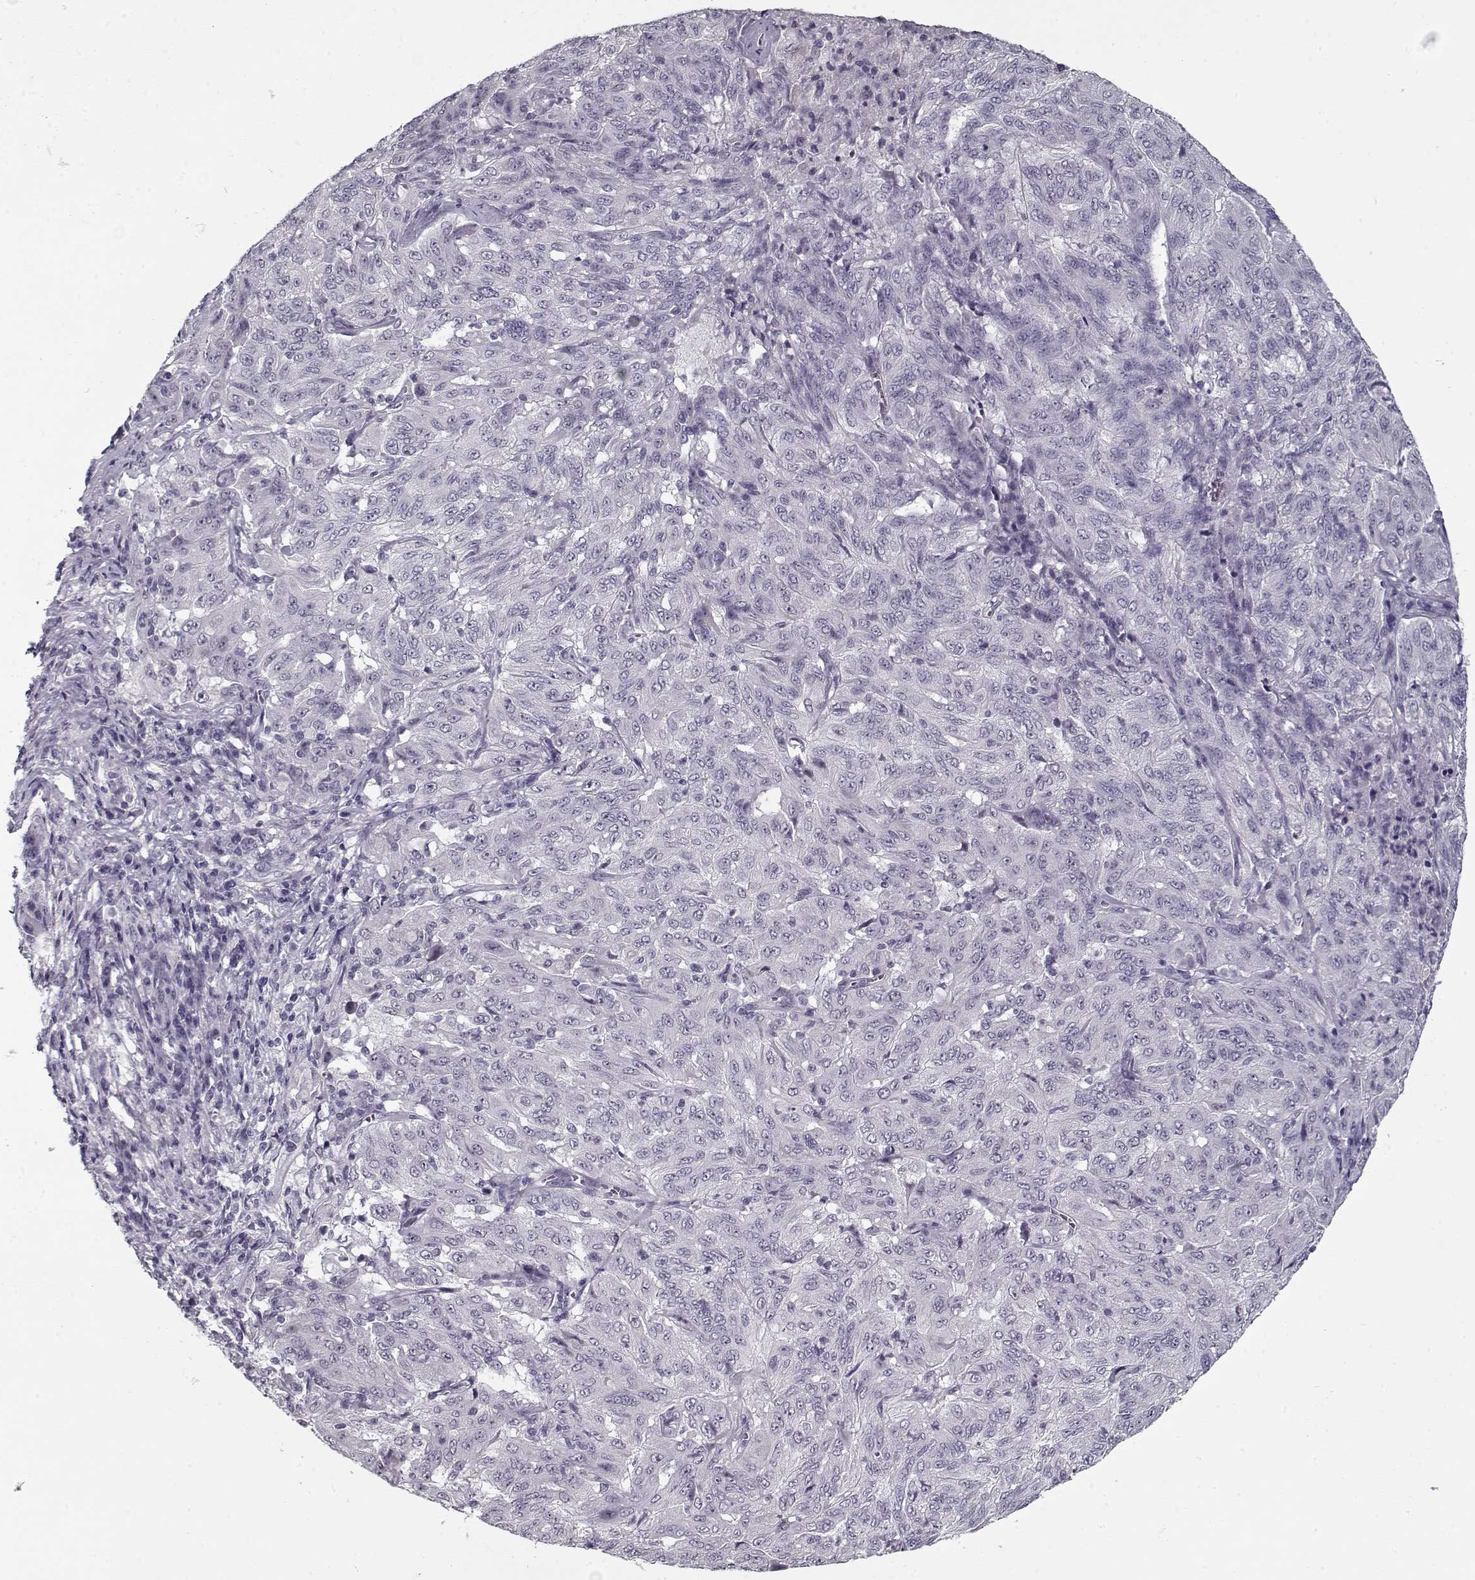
{"staining": {"intensity": "negative", "quantity": "none", "location": "none"}, "tissue": "pancreatic cancer", "cell_type": "Tumor cells", "image_type": "cancer", "snomed": [{"axis": "morphology", "description": "Adenocarcinoma, NOS"}, {"axis": "topography", "description": "Pancreas"}], "caption": "There is no significant expression in tumor cells of pancreatic adenocarcinoma.", "gene": "RNF32", "patient": {"sex": "male", "age": 63}}